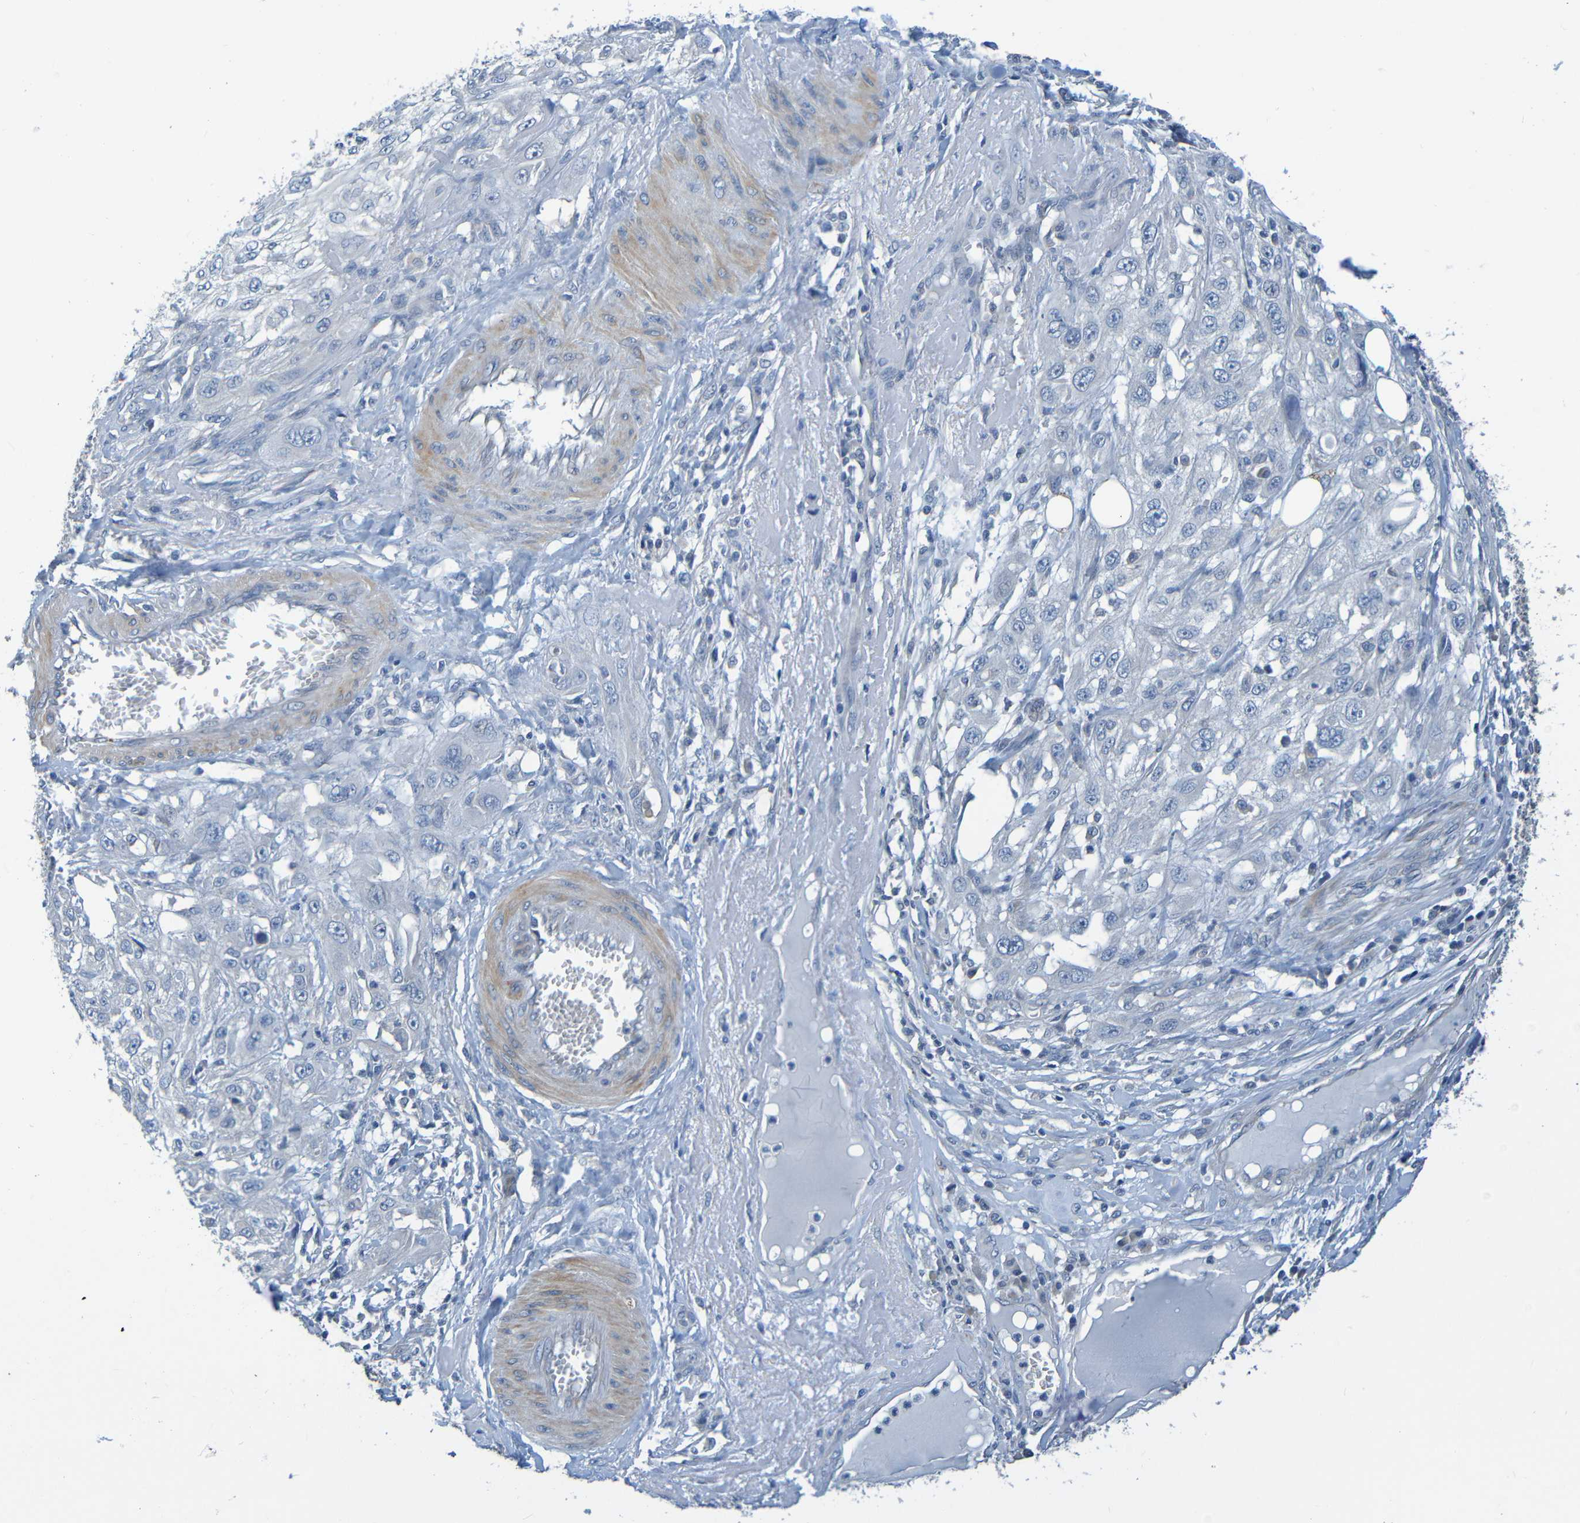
{"staining": {"intensity": "negative", "quantity": "none", "location": "none"}, "tissue": "skin cancer", "cell_type": "Tumor cells", "image_type": "cancer", "snomed": [{"axis": "morphology", "description": "Squamous cell carcinoma, NOS"}, {"axis": "topography", "description": "Skin"}], "caption": "Human squamous cell carcinoma (skin) stained for a protein using IHC reveals no positivity in tumor cells.", "gene": "CYP4F2", "patient": {"sex": "male", "age": 75}}